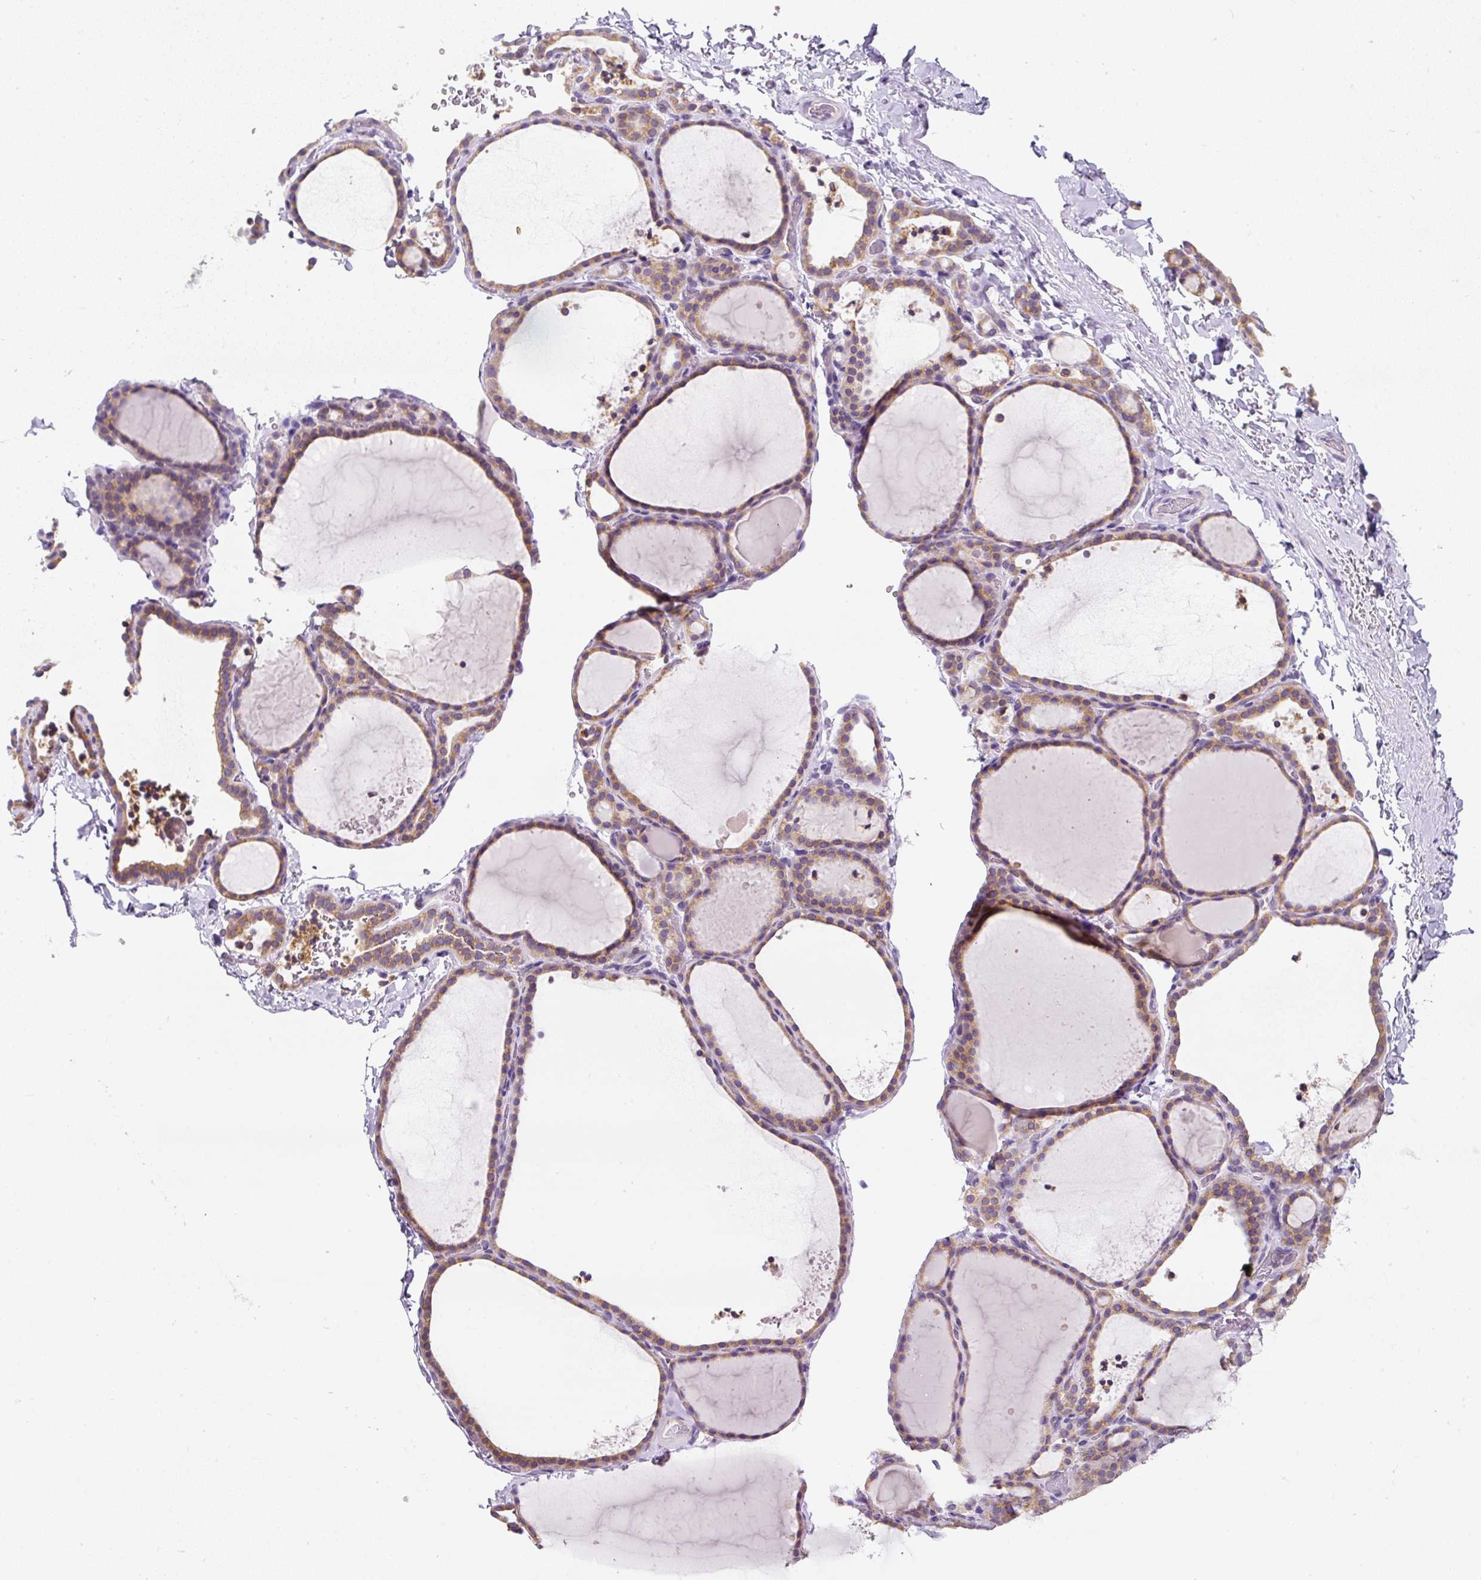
{"staining": {"intensity": "moderate", "quantity": ">75%", "location": "cytoplasmic/membranous"}, "tissue": "thyroid gland", "cell_type": "Glandular cells", "image_type": "normal", "snomed": [{"axis": "morphology", "description": "Normal tissue, NOS"}, {"axis": "topography", "description": "Thyroid gland"}], "caption": "About >75% of glandular cells in unremarkable human thyroid gland display moderate cytoplasmic/membranous protein positivity as visualized by brown immunohistochemical staining.", "gene": "DDOST", "patient": {"sex": "female", "age": 22}}